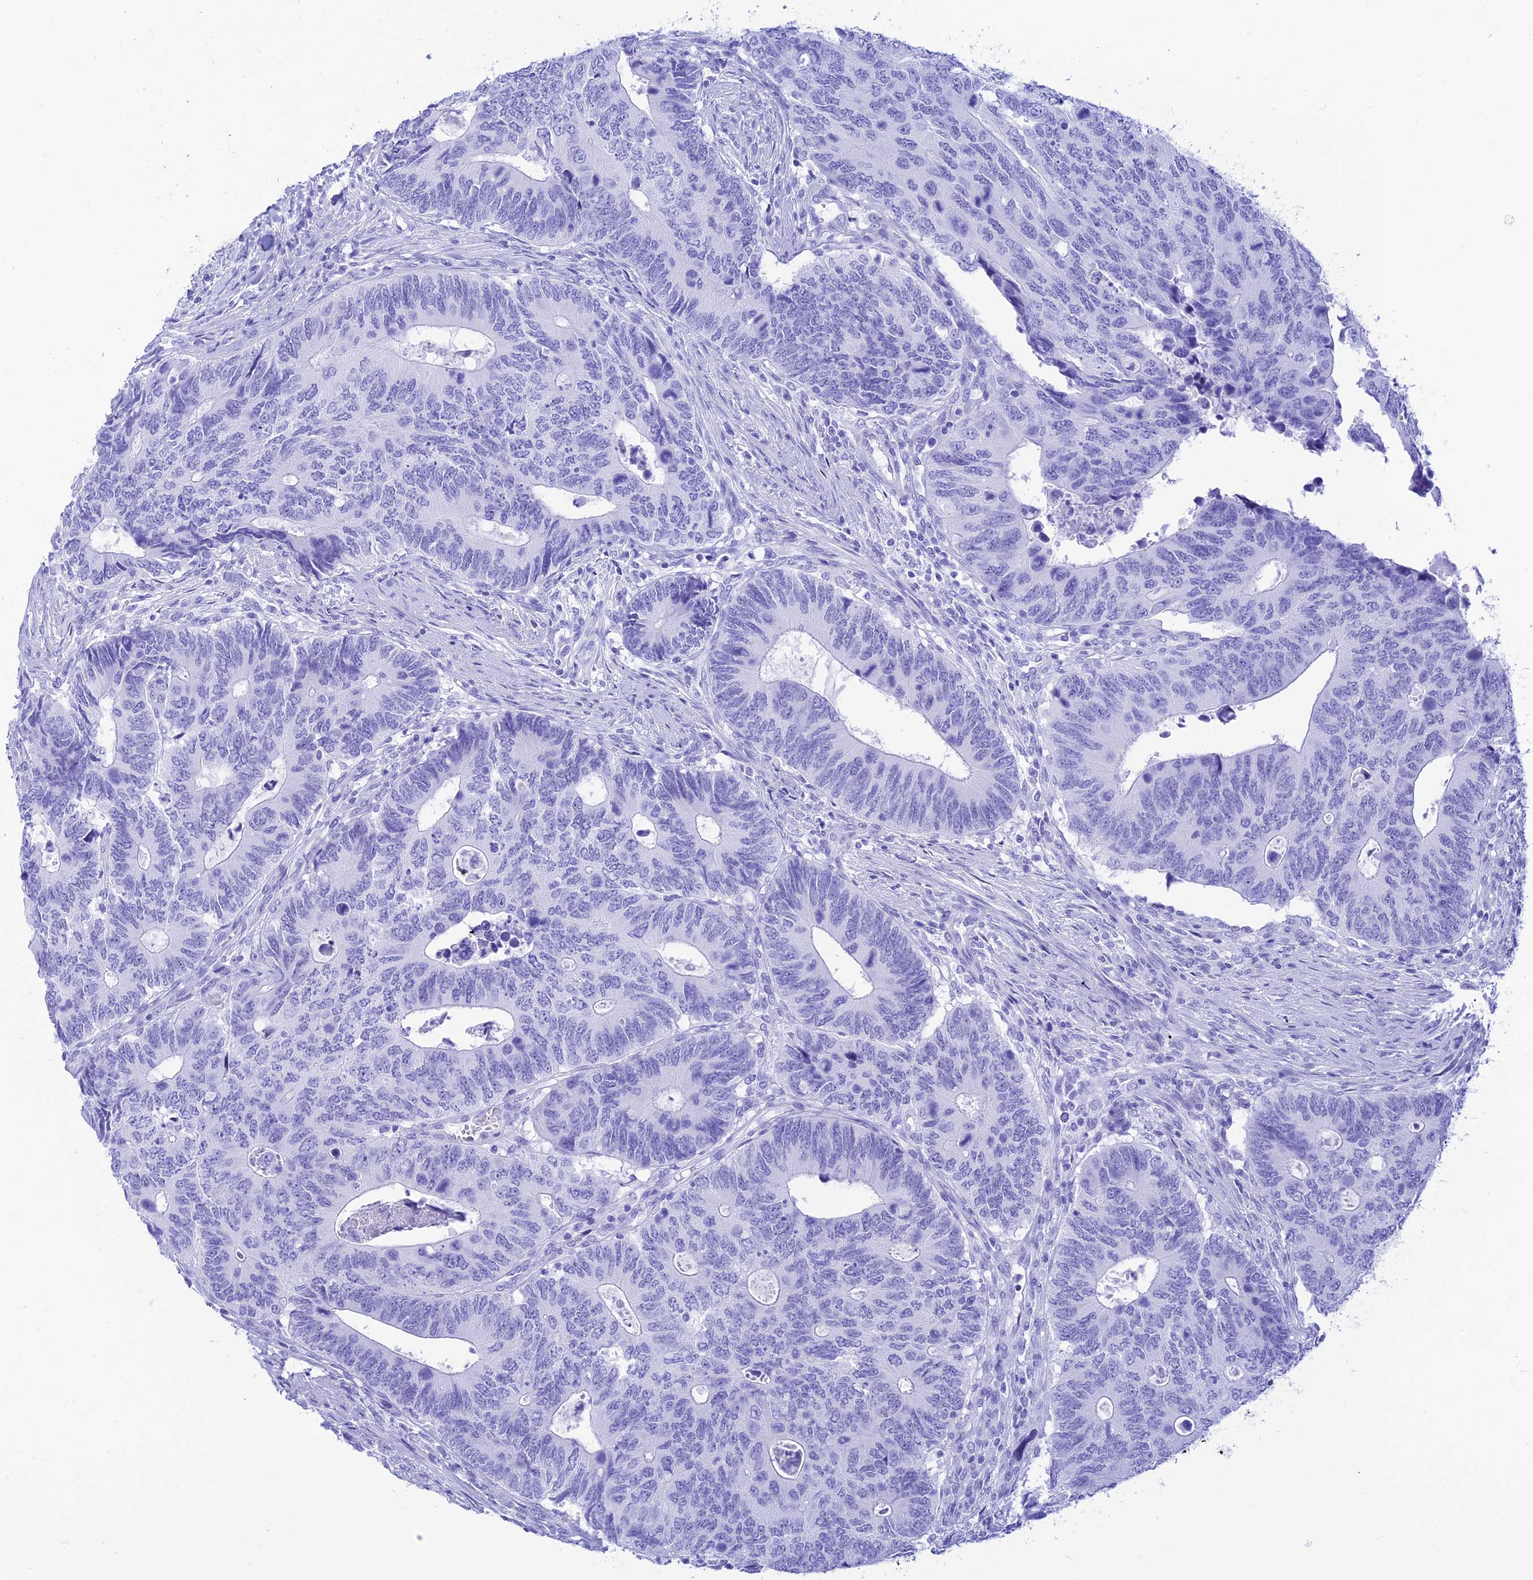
{"staining": {"intensity": "negative", "quantity": "none", "location": "none"}, "tissue": "colorectal cancer", "cell_type": "Tumor cells", "image_type": "cancer", "snomed": [{"axis": "morphology", "description": "Adenocarcinoma, NOS"}, {"axis": "topography", "description": "Colon"}], "caption": "Immunohistochemistry photomicrograph of neoplastic tissue: adenocarcinoma (colorectal) stained with DAB exhibits no significant protein positivity in tumor cells. The staining was performed using DAB (3,3'-diaminobenzidine) to visualize the protein expression in brown, while the nuclei were stained in blue with hematoxylin (Magnification: 20x).", "gene": "PRNP", "patient": {"sex": "male", "age": 87}}